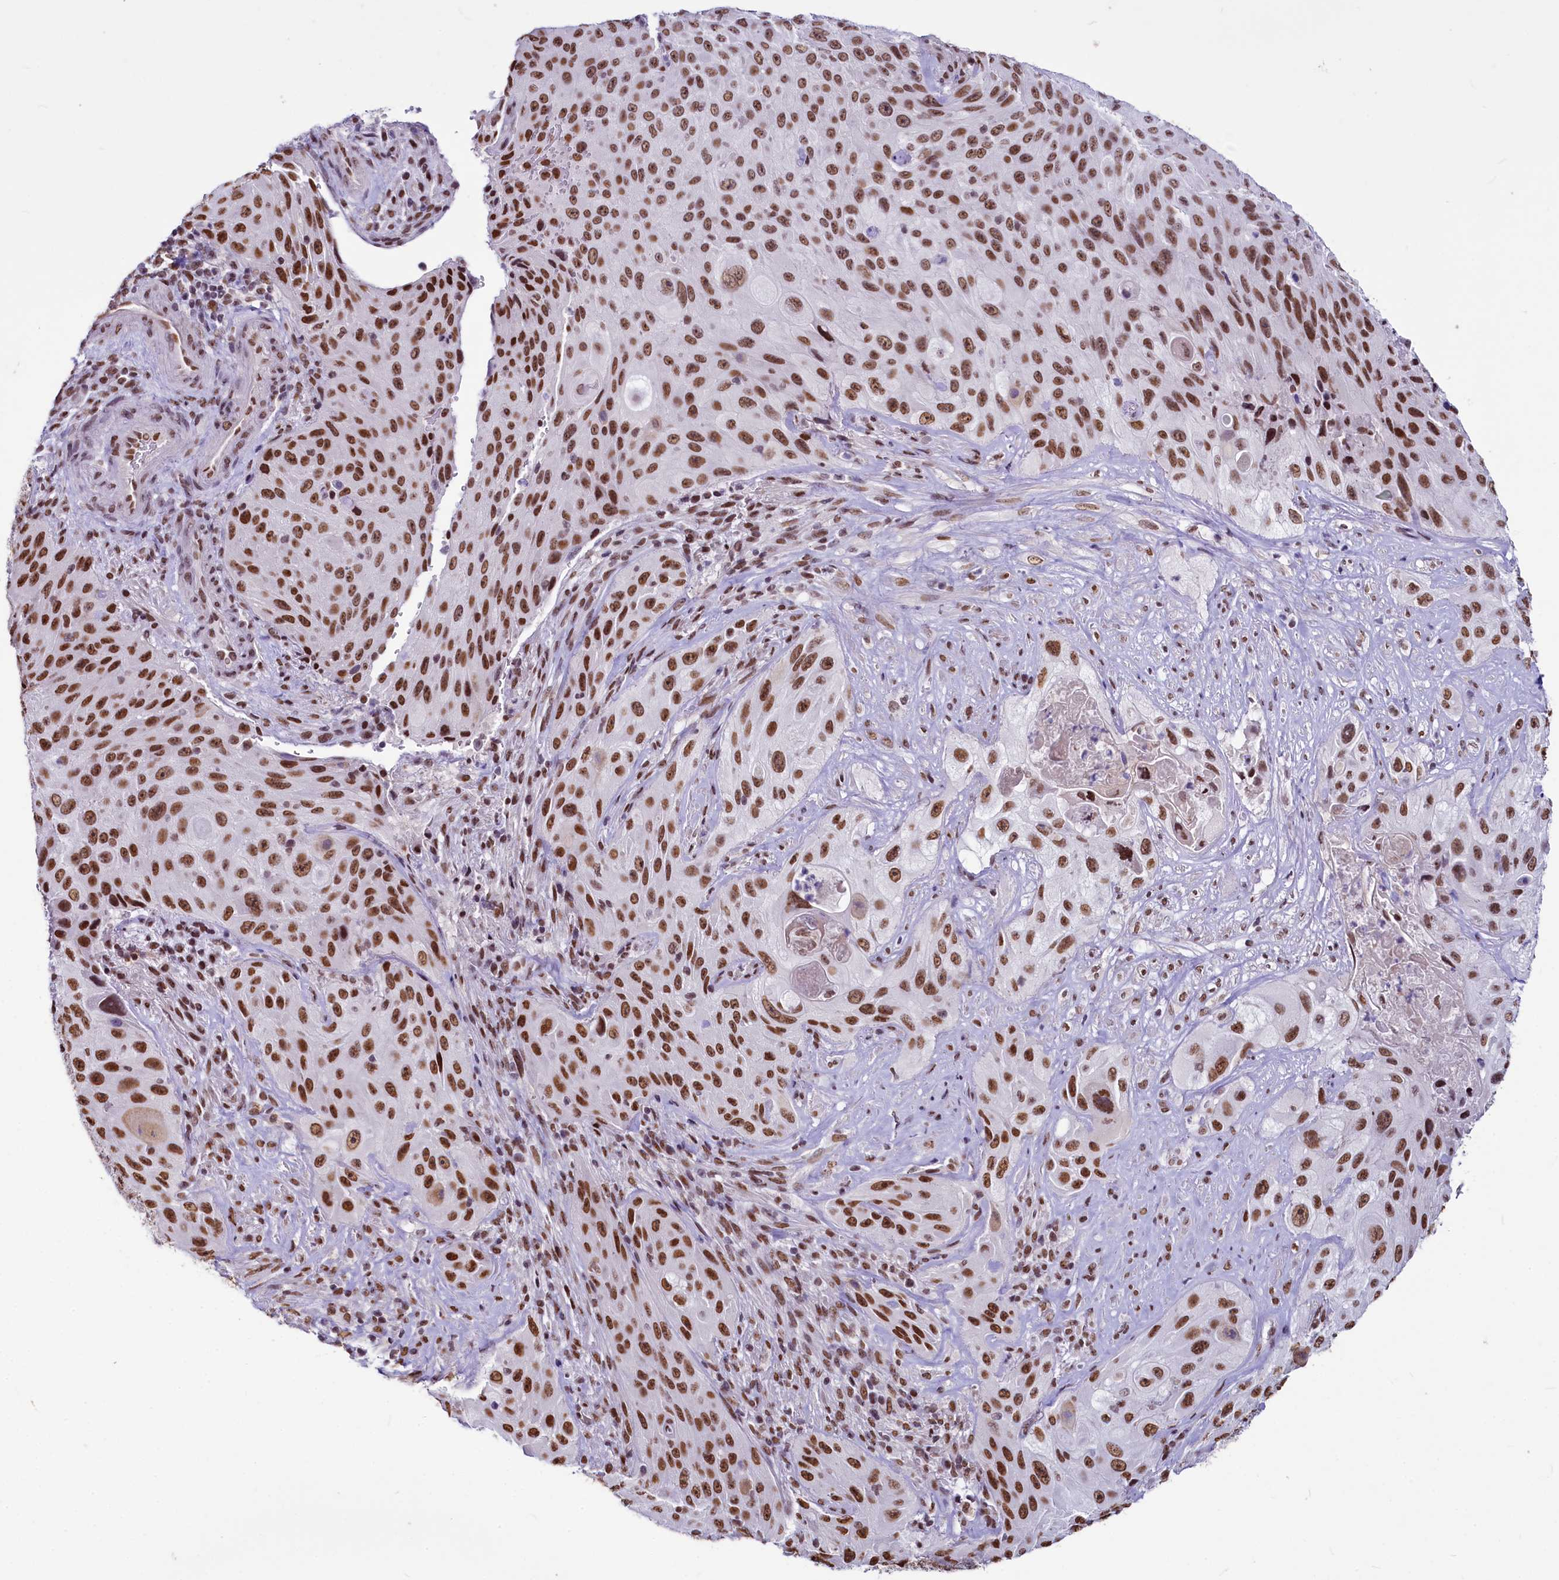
{"staining": {"intensity": "strong", "quantity": ">75%", "location": "nuclear"}, "tissue": "cervical cancer", "cell_type": "Tumor cells", "image_type": "cancer", "snomed": [{"axis": "morphology", "description": "Squamous cell carcinoma, NOS"}, {"axis": "topography", "description": "Cervix"}], "caption": "The histopathology image exhibits a brown stain indicating the presence of a protein in the nuclear of tumor cells in cervical cancer (squamous cell carcinoma). Immunohistochemistry (ihc) stains the protein of interest in brown and the nuclei are stained blue.", "gene": "PARPBP", "patient": {"sex": "female", "age": 42}}